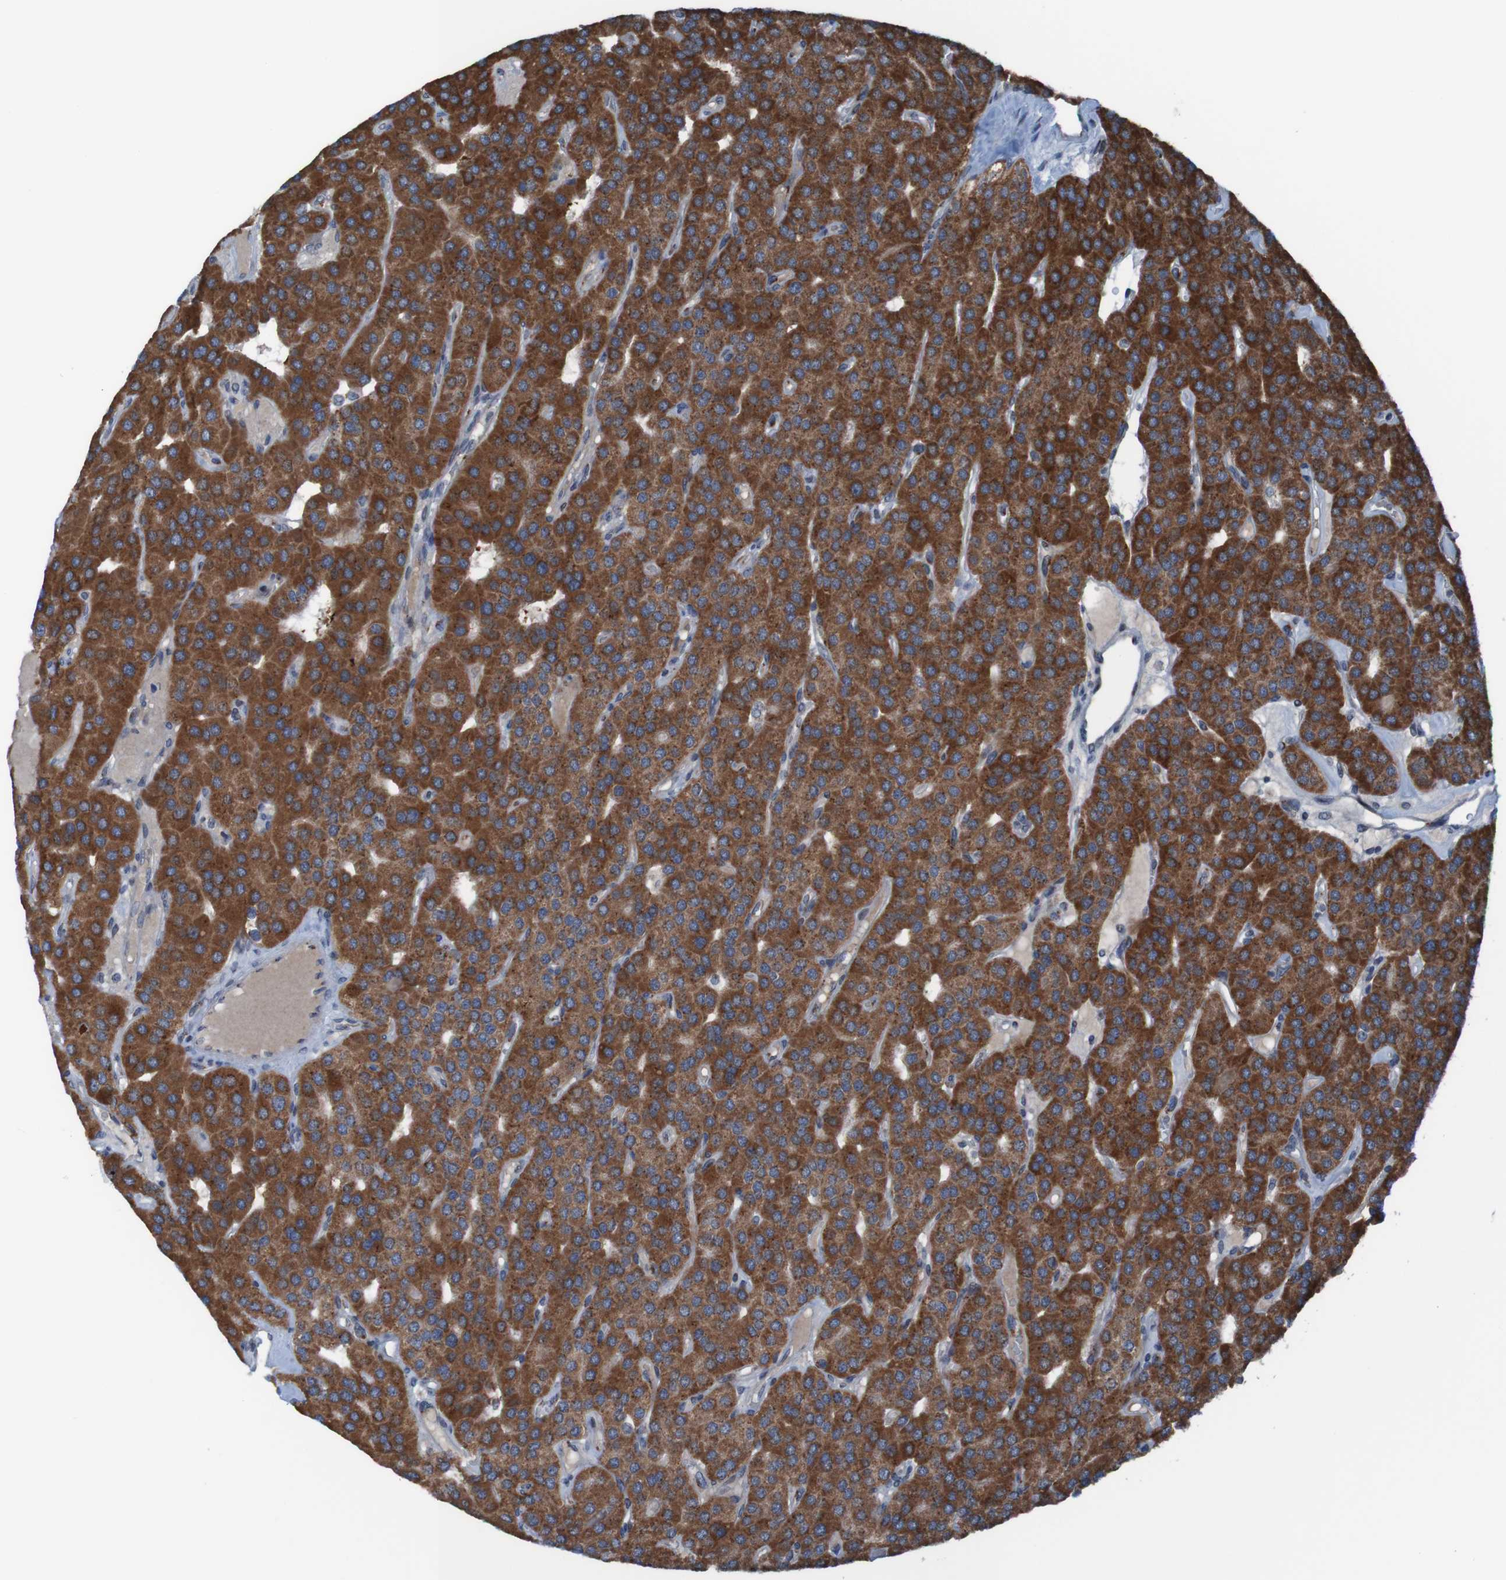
{"staining": {"intensity": "strong", "quantity": ">75%", "location": "cytoplasmic/membranous"}, "tissue": "parathyroid gland", "cell_type": "Glandular cells", "image_type": "normal", "snomed": [{"axis": "morphology", "description": "Normal tissue, NOS"}, {"axis": "morphology", "description": "Adenoma, NOS"}, {"axis": "topography", "description": "Parathyroid gland"}], "caption": "The image exhibits a brown stain indicating the presence of a protein in the cytoplasmic/membranous of glandular cells in parathyroid gland. Ihc stains the protein in brown and the nuclei are stained blue.", "gene": "UNG", "patient": {"sex": "female", "age": 86}}